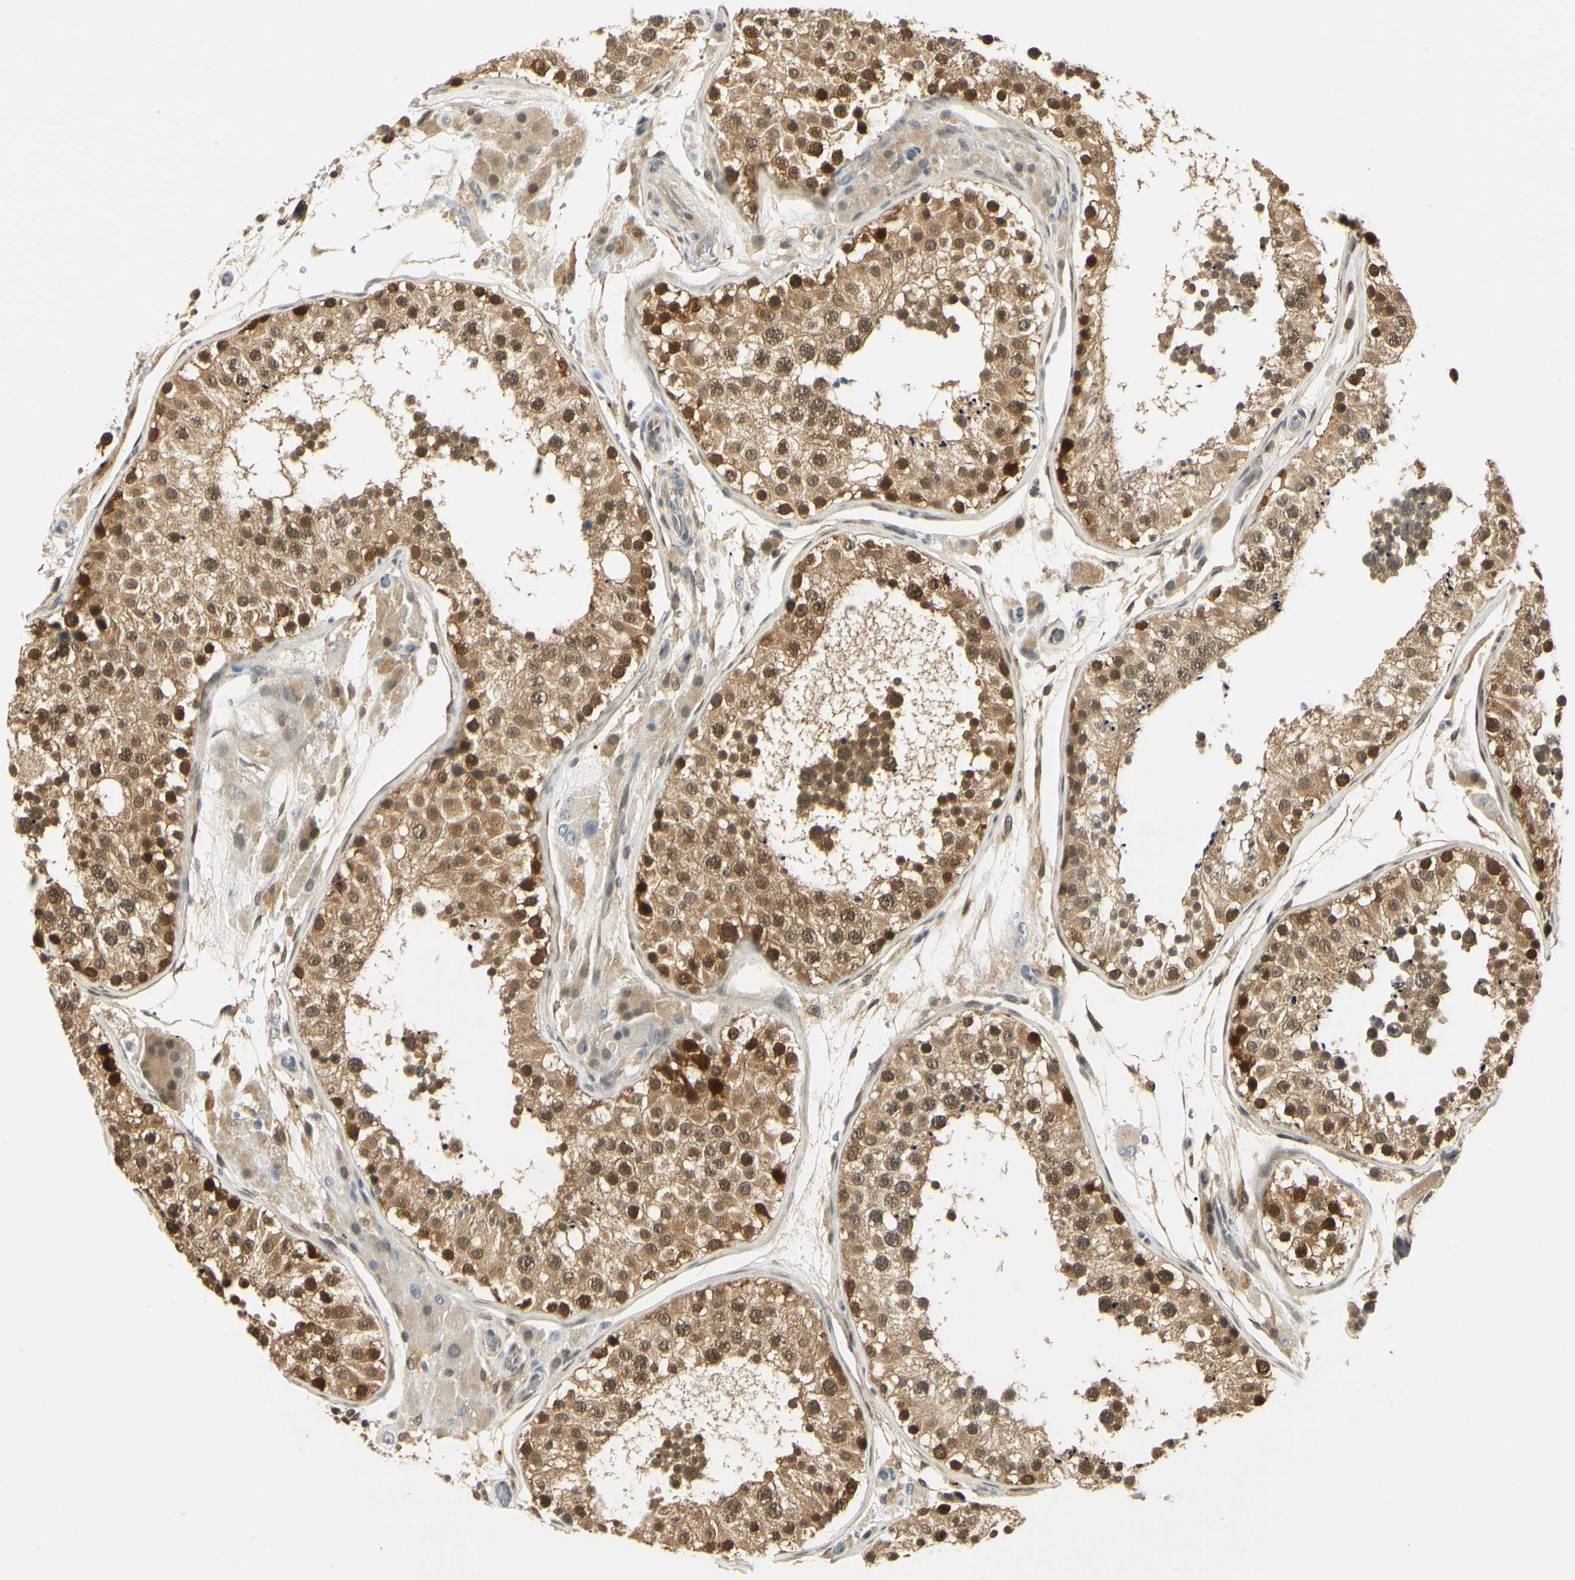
{"staining": {"intensity": "strong", "quantity": ">75%", "location": "cytoplasmic/membranous,nuclear"}, "tissue": "testis", "cell_type": "Cells in seminiferous ducts", "image_type": "normal", "snomed": [{"axis": "morphology", "description": "Normal tissue, NOS"}, {"axis": "topography", "description": "Testis"}, {"axis": "topography", "description": "Epididymis"}], "caption": "IHC histopathology image of benign testis: testis stained using immunohistochemistry (IHC) exhibits high levels of strong protein expression localized specifically in the cytoplasmic/membranous,nuclear of cells in seminiferous ducts, appearing as a cytoplasmic/membranous,nuclear brown color.", "gene": "UBE2Z", "patient": {"sex": "male", "age": 26}}